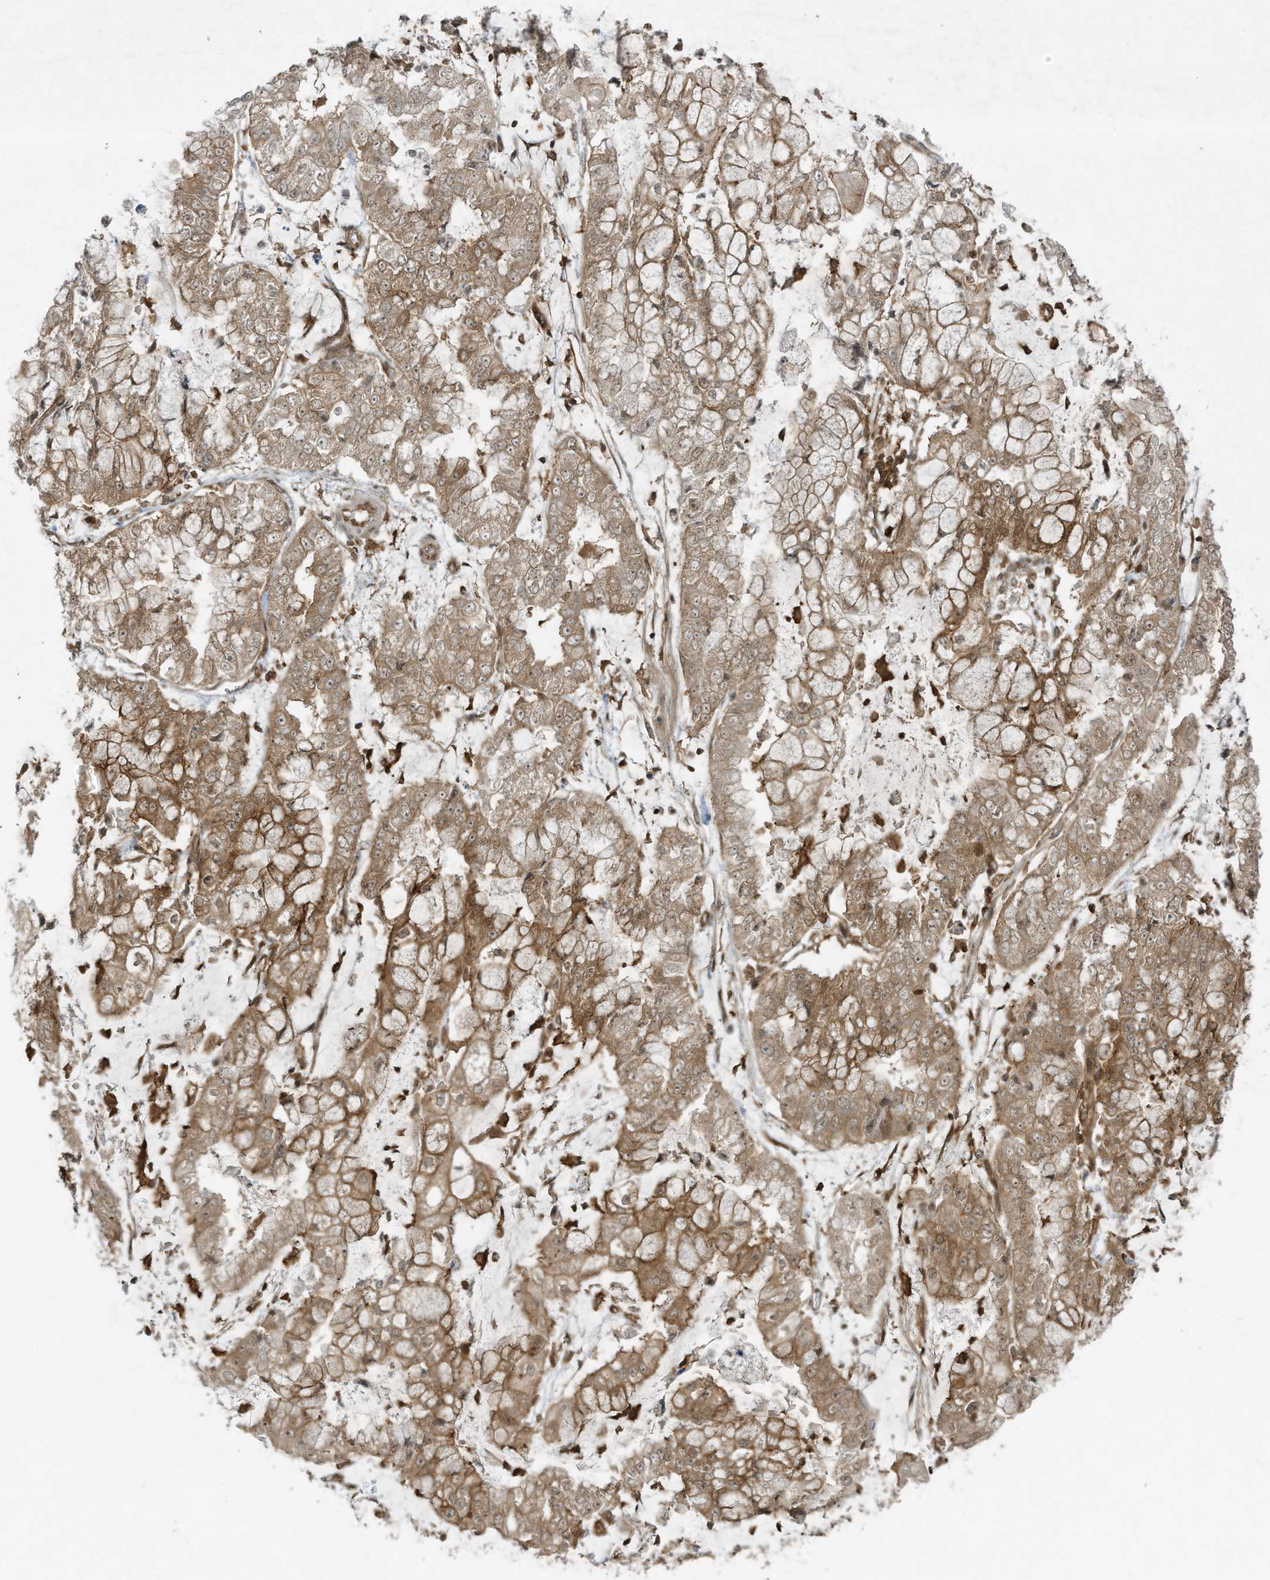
{"staining": {"intensity": "moderate", "quantity": ">75%", "location": "cytoplasmic/membranous"}, "tissue": "stomach cancer", "cell_type": "Tumor cells", "image_type": "cancer", "snomed": [{"axis": "morphology", "description": "Adenocarcinoma, NOS"}, {"axis": "topography", "description": "Stomach"}], "caption": "This micrograph demonstrates stomach cancer (adenocarcinoma) stained with immunohistochemistry to label a protein in brown. The cytoplasmic/membranous of tumor cells show moderate positivity for the protein. Nuclei are counter-stained blue.", "gene": "CERT1", "patient": {"sex": "male", "age": 76}}